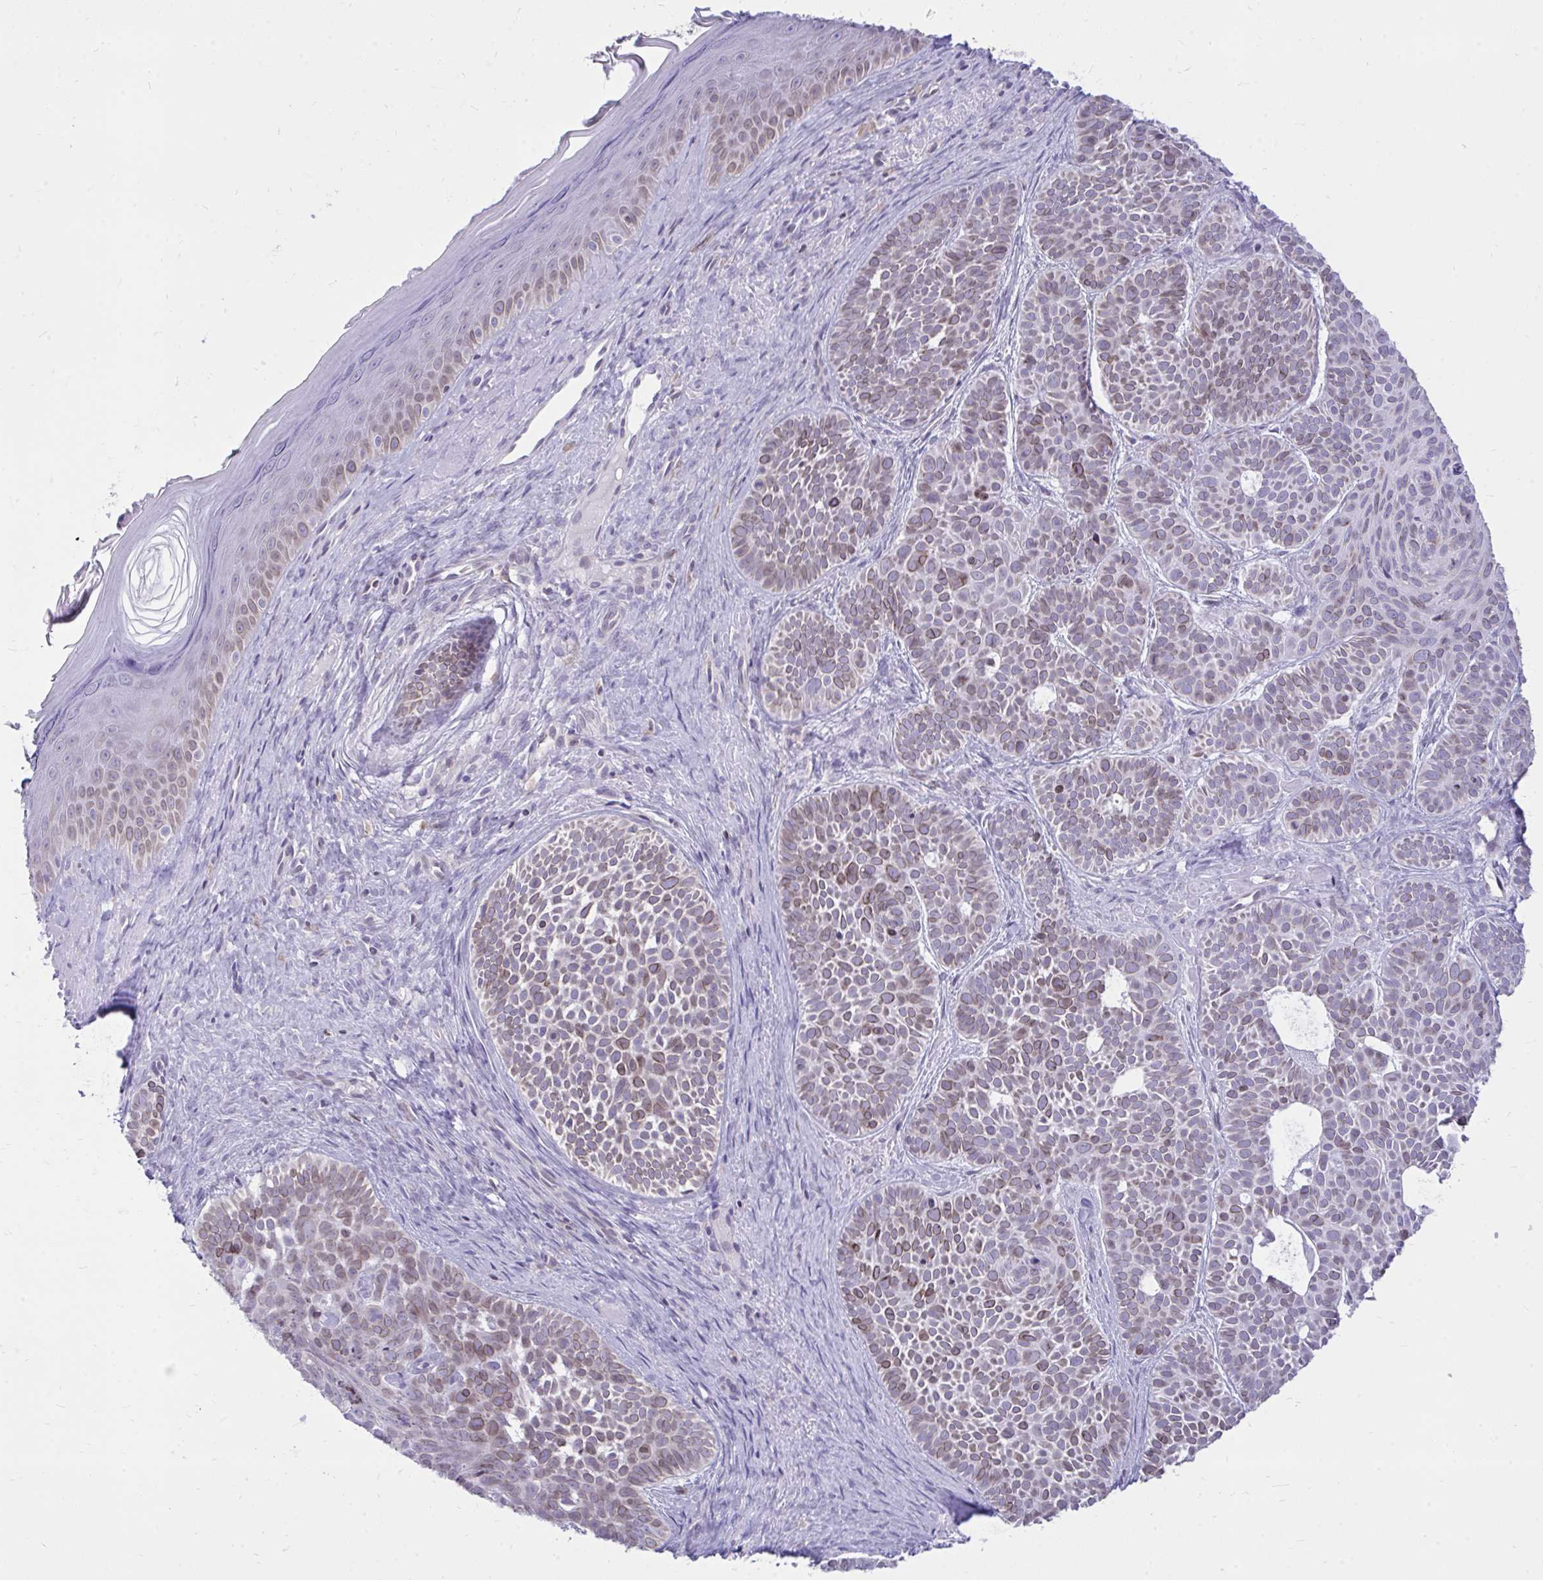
{"staining": {"intensity": "weak", "quantity": "25%-75%", "location": "cytoplasmic/membranous,nuclear"}, "tissue": "skin cancer", "cell_type": "Tumor cells", "image_type": "cancer", "snomed": [{"axis": "morphology", "description": "Basal cell carcinoma"}, {"axis": "topography", "description": "Skin"}], "caption": "Protein expression analysis of human skin basal cell carcinoma reveals weak cytoplasmic/membranous and nuclear positivity in about 25%-75% of tumor cells.", "gene": "RPS6KA2", "patient": {"sex": "male", "age": 81}}